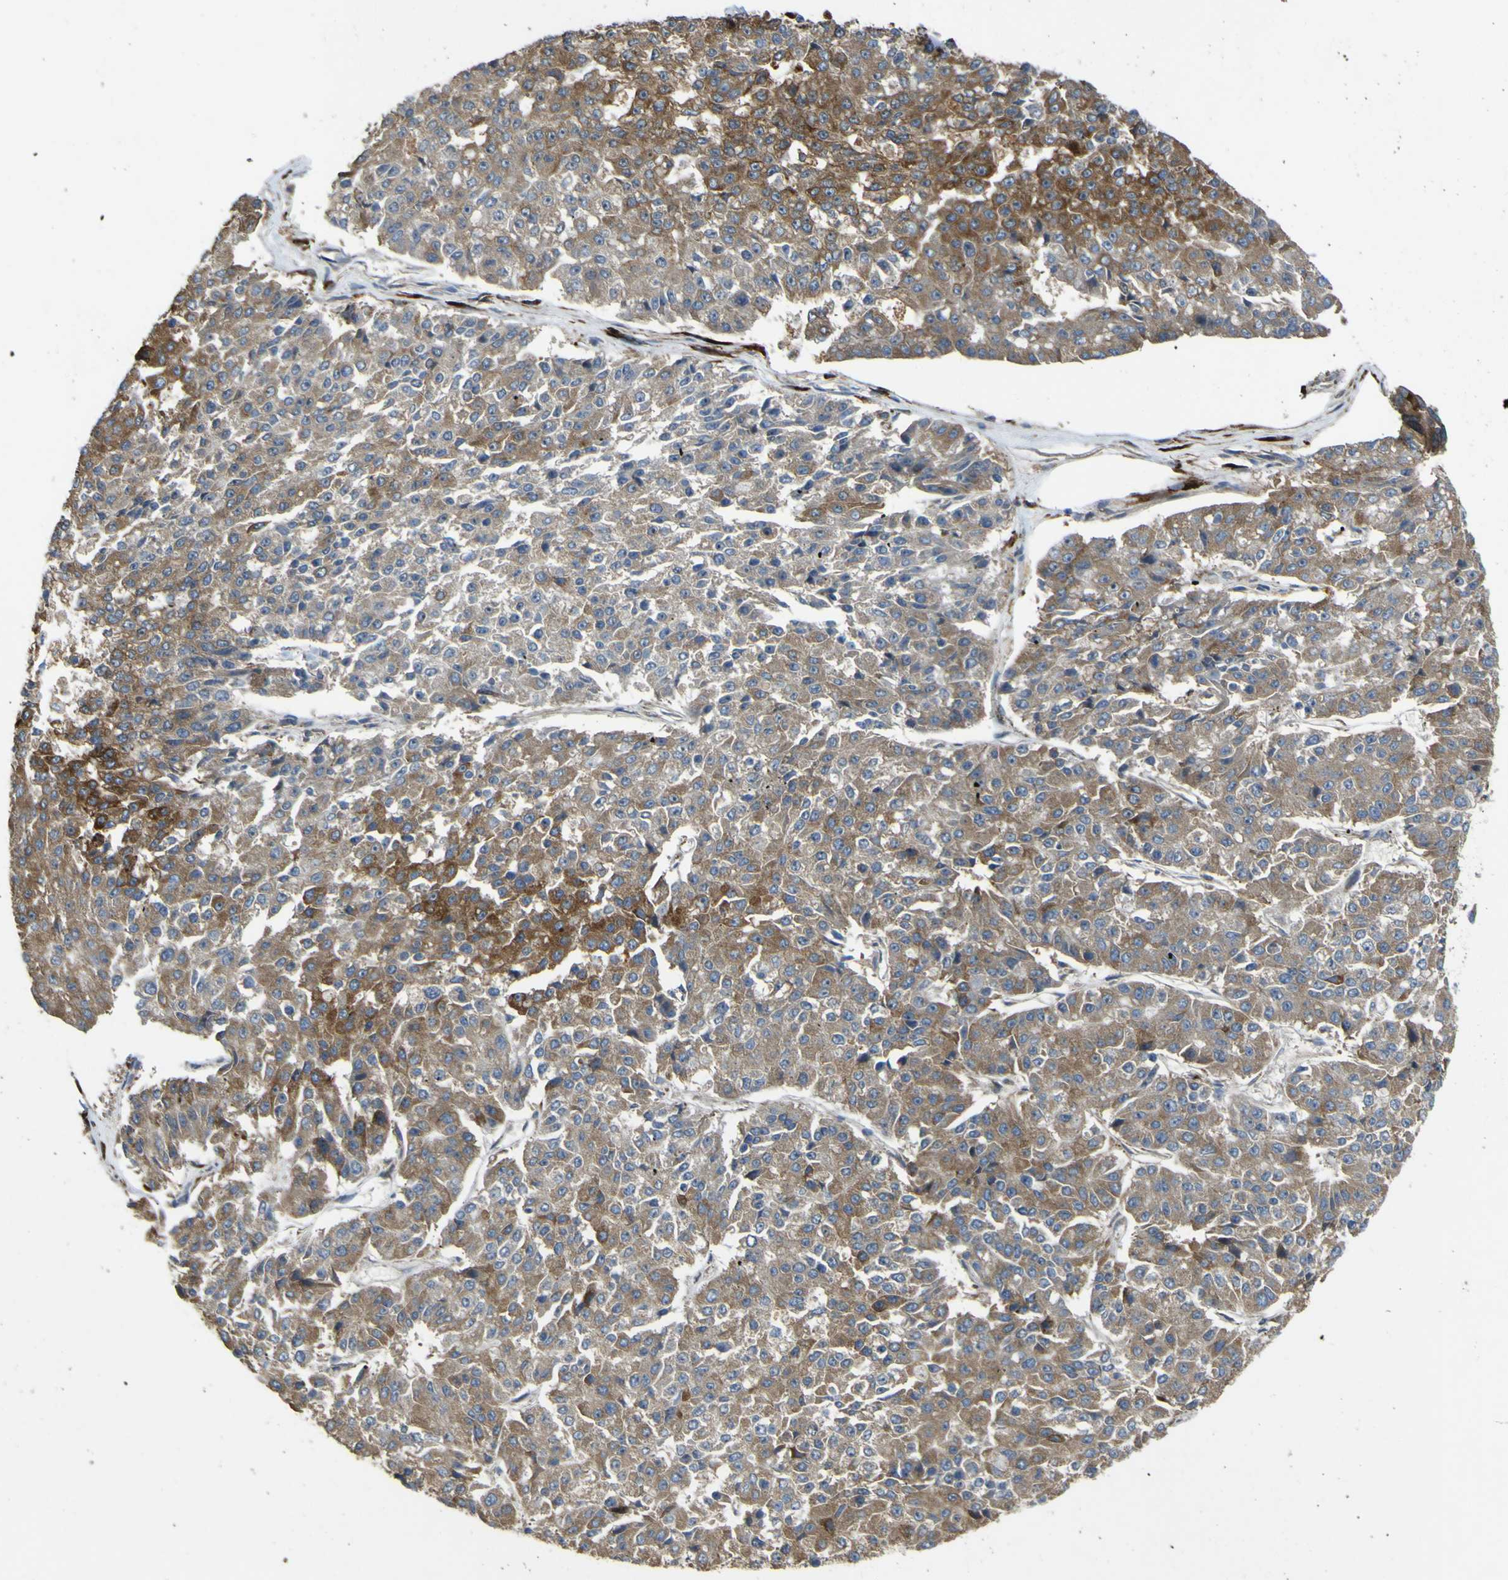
{"staining": {"intensity": "moderate", "quantity": ">75%", "location": "cytoplasmic/membranous"}, "tissue": "pancreatic cancer", "cell_type": "Tumor cells", "image_type": "cancer", "snomed": [{"axis": "morphology", "description": "Adenocarcinoma, NOS"}, {"axis": "topography", "description": "Pancreas"}], "caption": "High-magnification brightfield microscopy of pancreatic cancer (adenocarcinoma) stained with DAB (3,3'-diaminobenzidine) (brown) and counterstained with hematoxylin (blue). tumor cells exhibit moderate cytoplasmic/membranous staining is seen in approximately>75% of cells.", "gene": "LBHD1", "patient": {"sex": "male", "age": 50}}